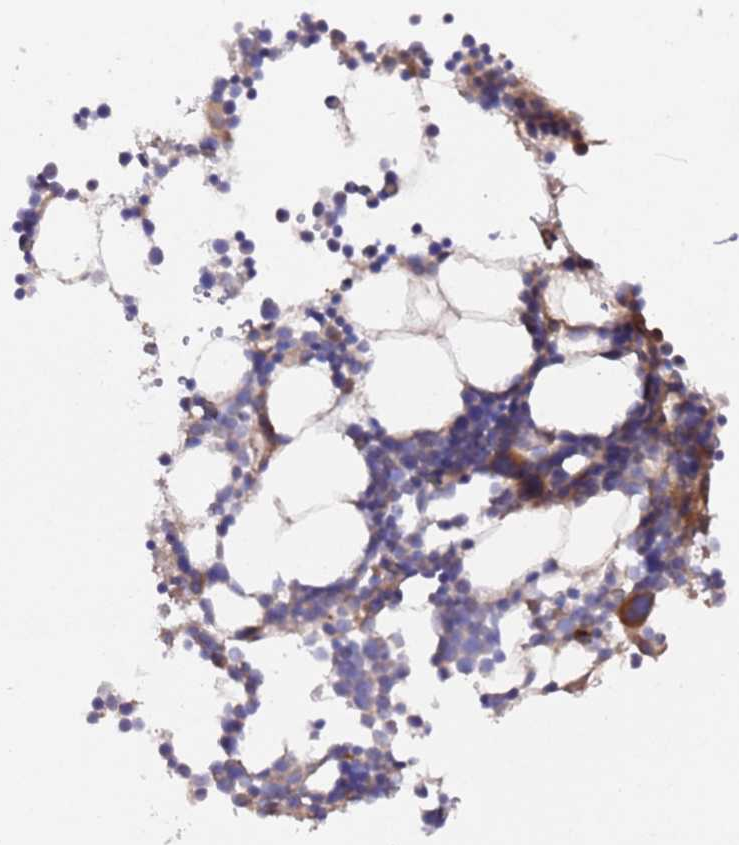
{"staining": {"intensity": "moderate", "quantity": ">75%", "location": "cytoplasmic/membranous"}, "tissue": "bone marrow", "cell_type": "Hematopoietic cells", "image_type": "normal", "snomed": [{"axis": "morphology", "description": "Normal tissue, NOS"}, {"axis": "topography", "description": "Bone marrow"}], "caption": "The photomicrograph exhibits staining of unremarkable bone marrow, revealing moderate cytoplasmic/membranous protein expression (brown color) within hematopoietic cells.", "gene": "ALG11", "patient": {"sex": "male", "age": 15}}